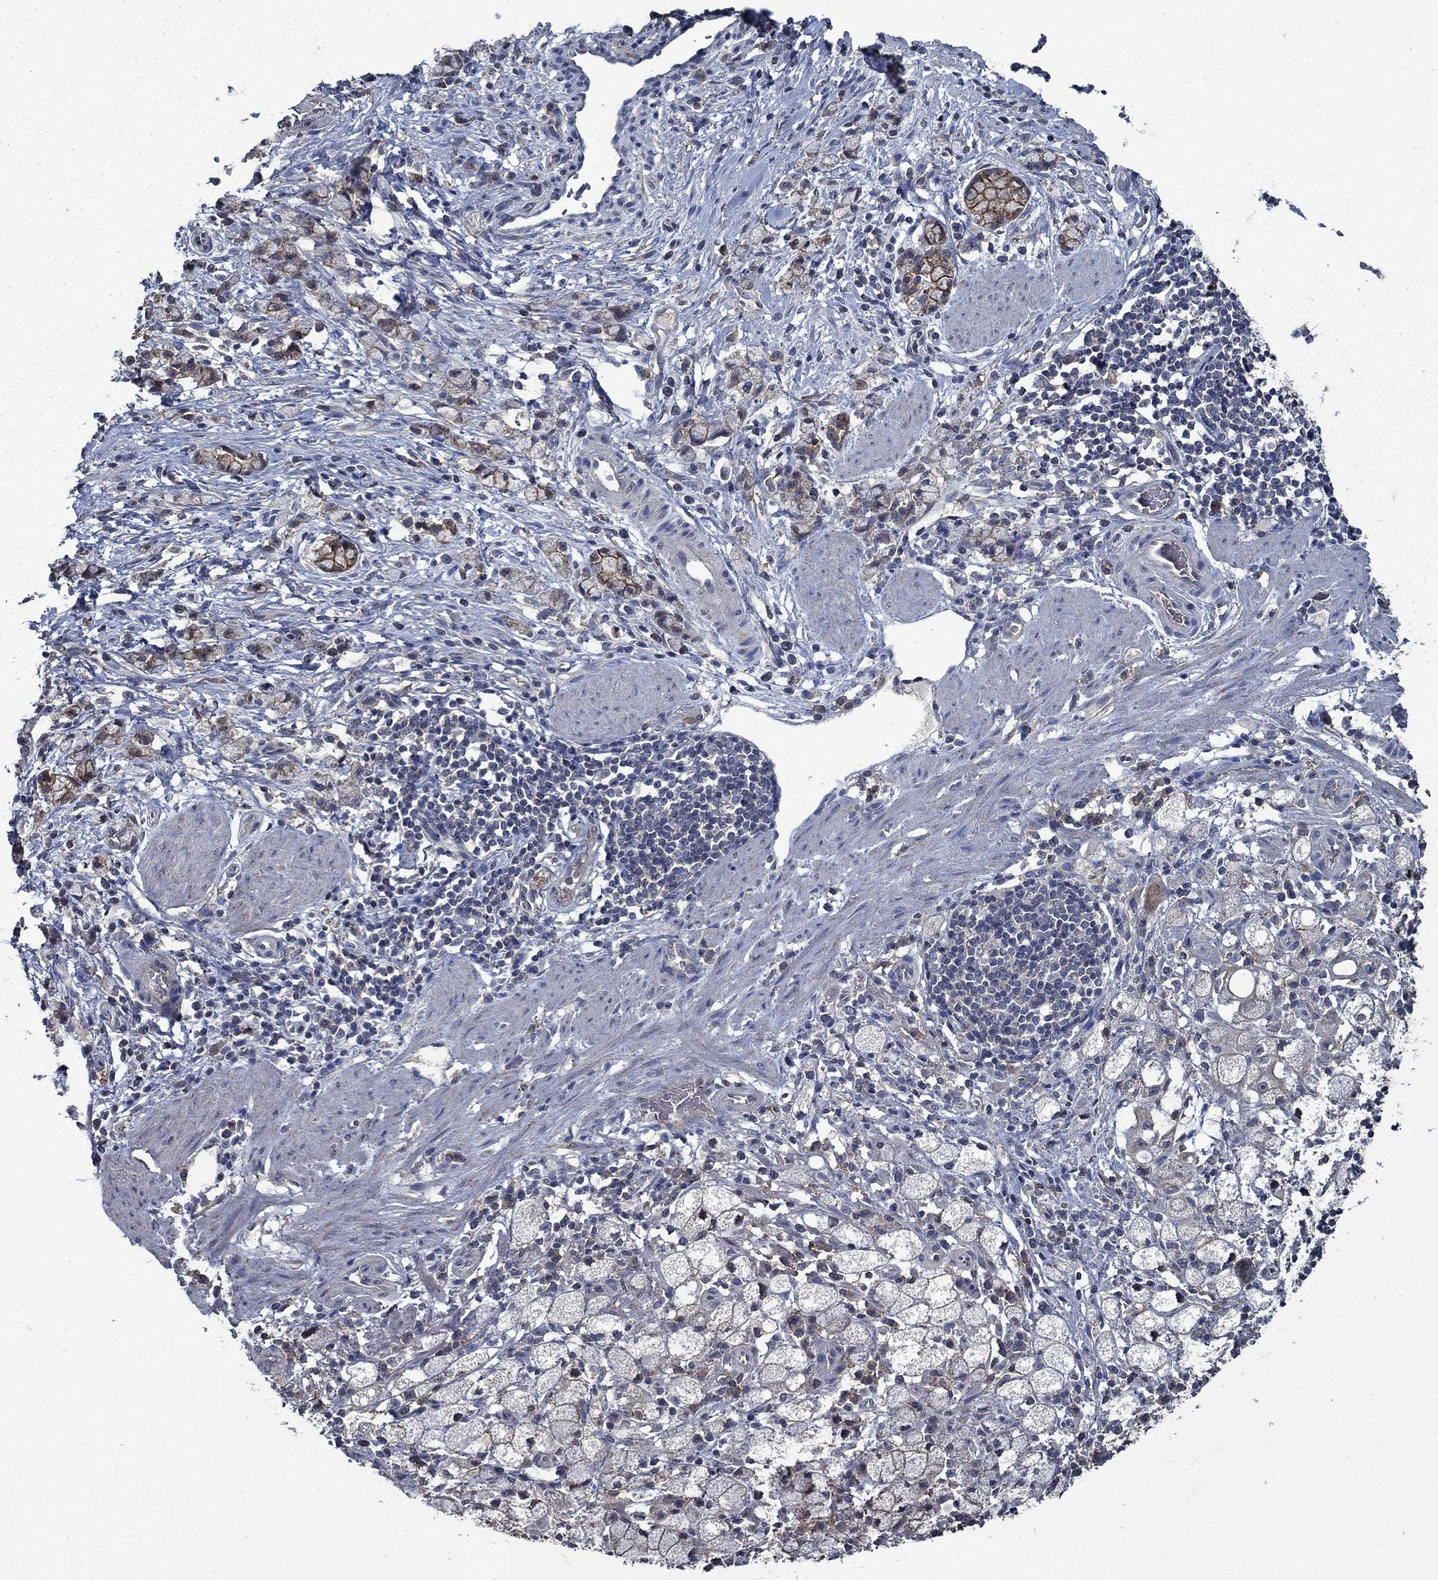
{"staining": {"intensity": "moderate", "quantity": ">75%", "location": "cytoplasmic/membranous"}, "tissue": "stomach cancer", "cell_type": "Tumor cells", "image_type": "cancer", "snomed": [{"axis": "morphology", "description": "Adenocarcinoma, NOS"}, {"axis": "topography", "description": "Stomach"}], "caption": "Protein staining of adenocarcinoma (stomach) tissue shows moderate cytoplasmic/membranous staining in approximately >75% of tumor cells.", "gene": "SLC44A1", "patient": {"sex": "male", "age": 58}}